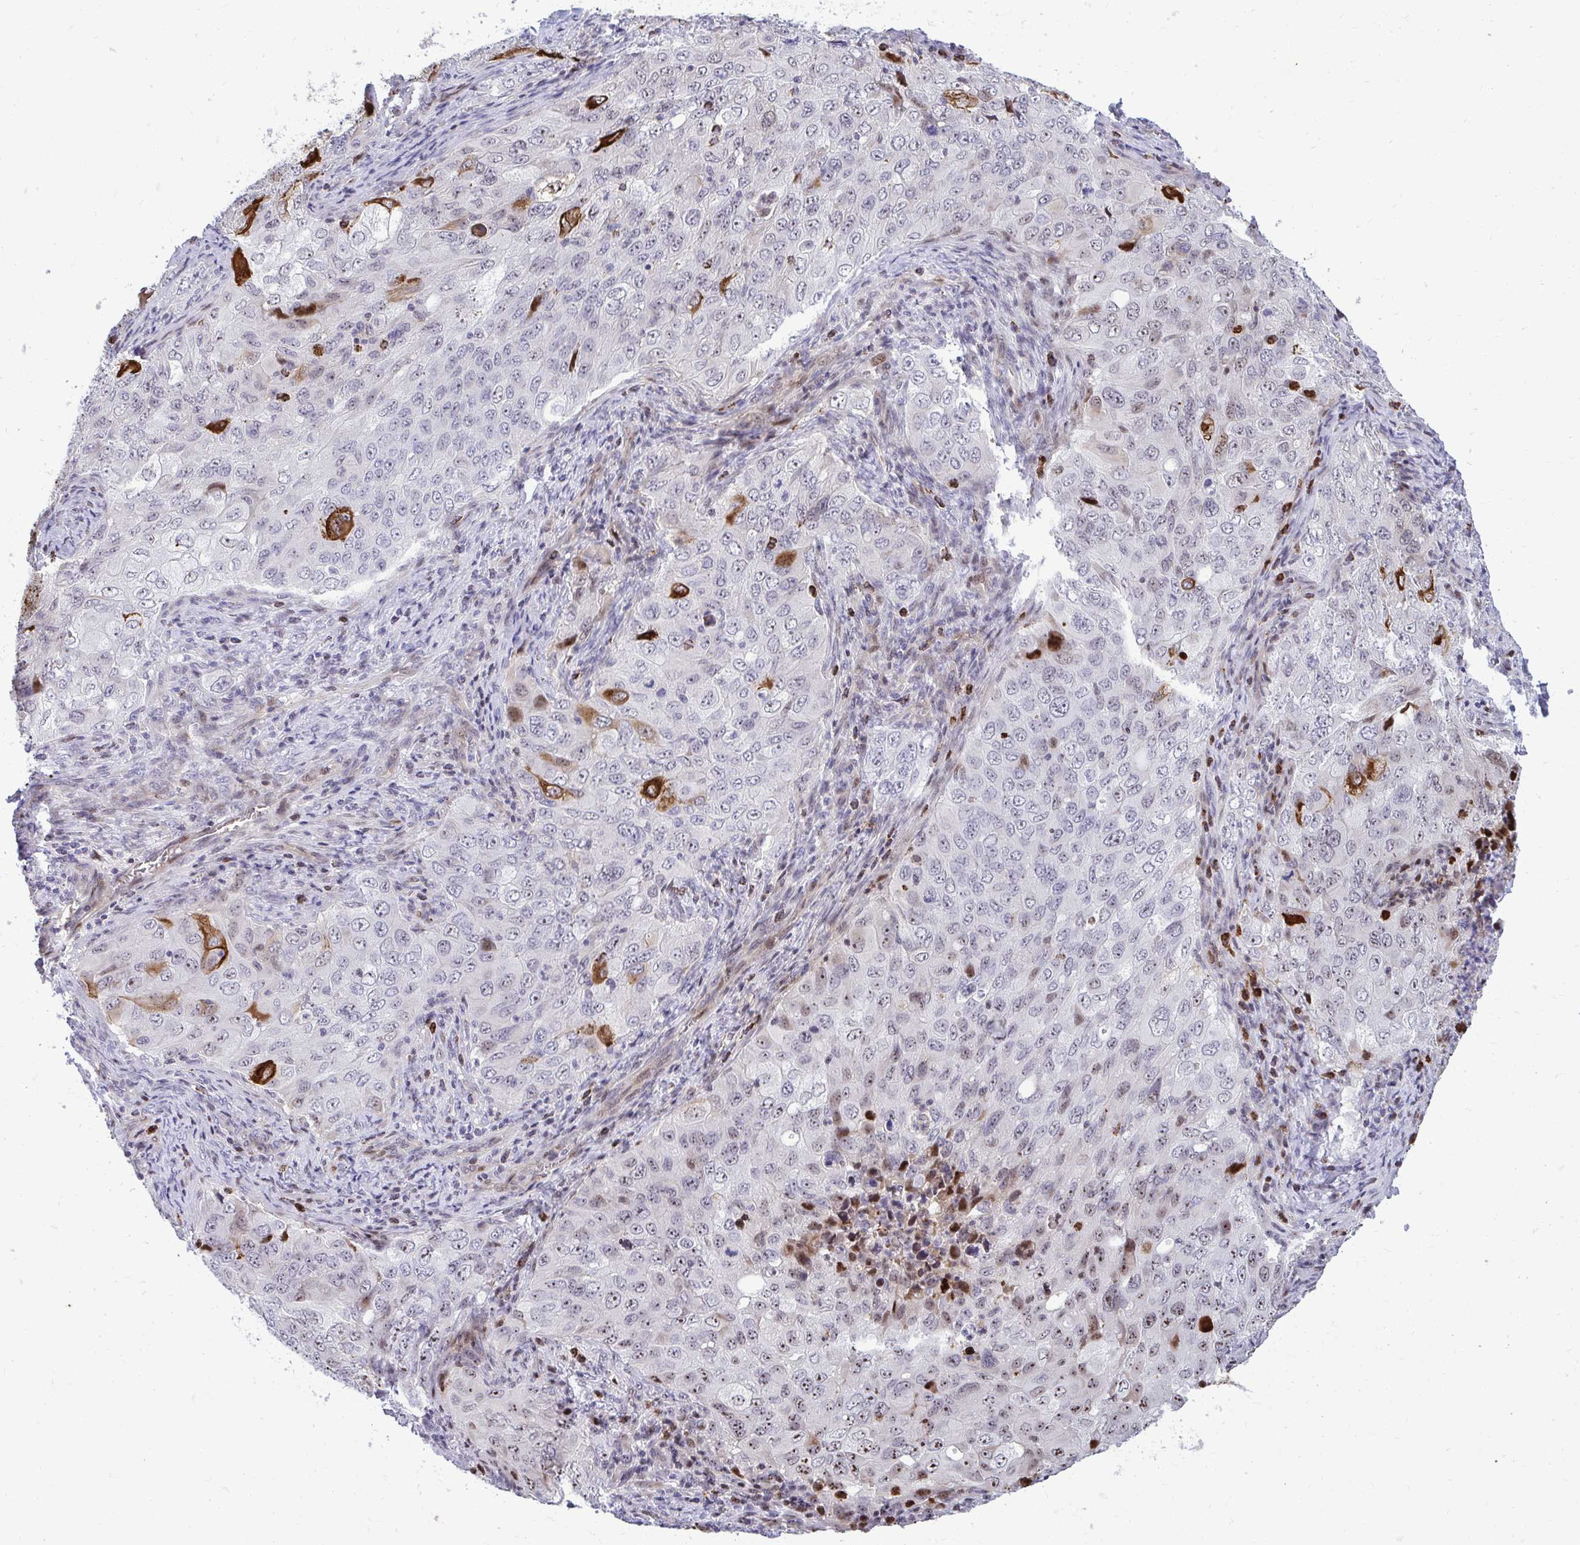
{"staining": {"intensity": "strong", "quantity": "<25%", "location": "cytoplasmic/membranous,nuclear"}, "tissue": "lung cancer", "cell_type": "Tumor cells", "image_type": "cancer", "snomed": [{"axis": "morphology", "description": "Adenocarcinoma, NOS"}, {"axis": "morphology", "description": "Adenocarcinoma, metastatic, NOS"}, {"axis": "topography", "description": "Lymph node"}, {"axis": "topography", "description": "Lung"}], "caption": "Human lung cancer (adenocarcinoma) stained with a protein marker displays strong staining in tumor cells.", "gene": "DLX4", "patient": {"sex": "female", "age": 42}}